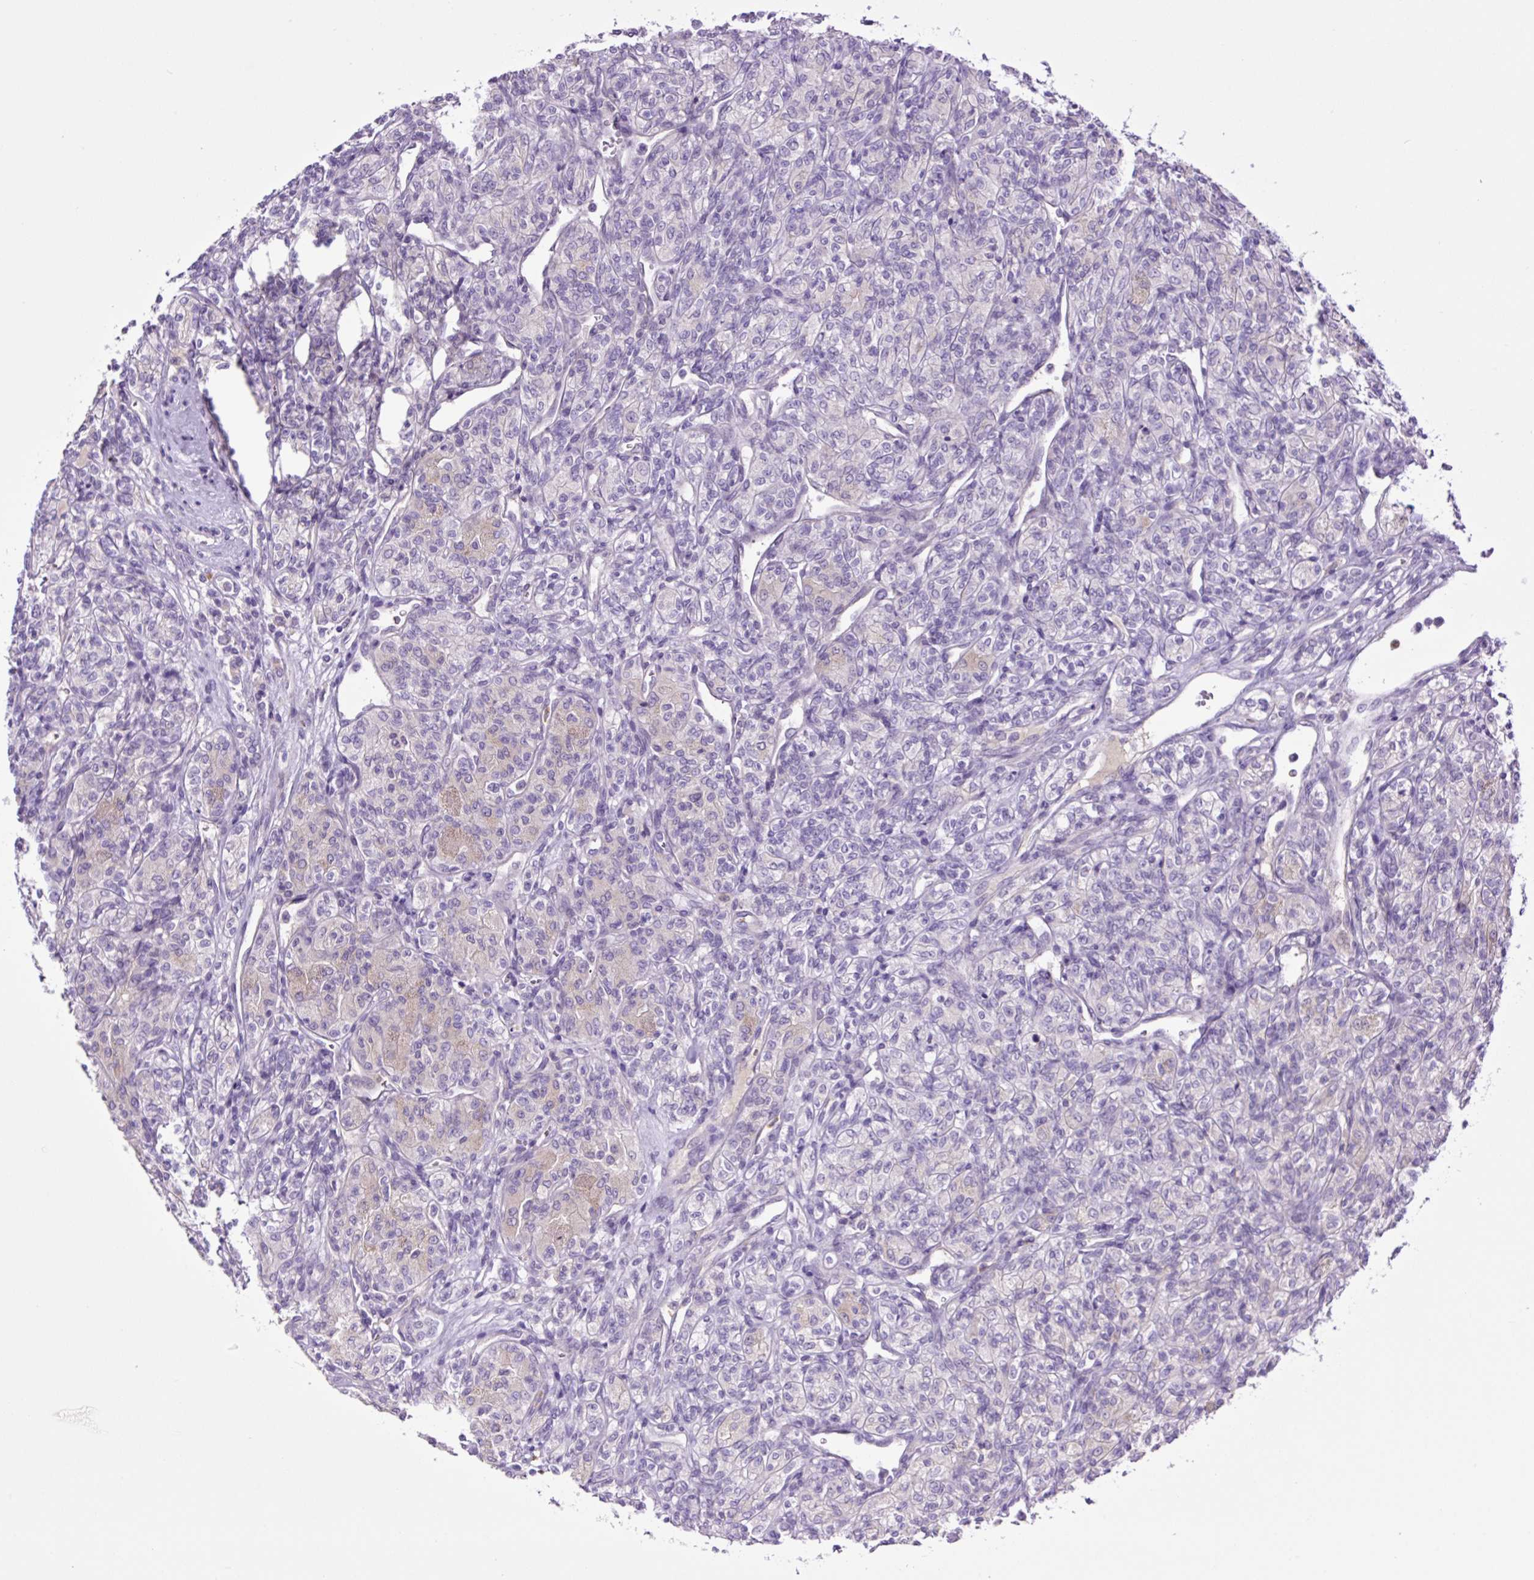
{"staining": {"intensity": "negative", "quantity": "none", "location": "none"}, "tissue": "renal cancer", "cell_type": "Tumor cells", "image_type": "cancer", "snomed": [{"axis": "morphology", "description": "Adenocarcinoma, NOS"}, {"axis": "topography", "description": "Kidney"}], "caption": "Immunohistochemical staining of human adenocarcinoma (renal) reveals no significant staining in tumor cells.", "gene": "MFSD3", "patient": {"sex": "male", "age": 77}}